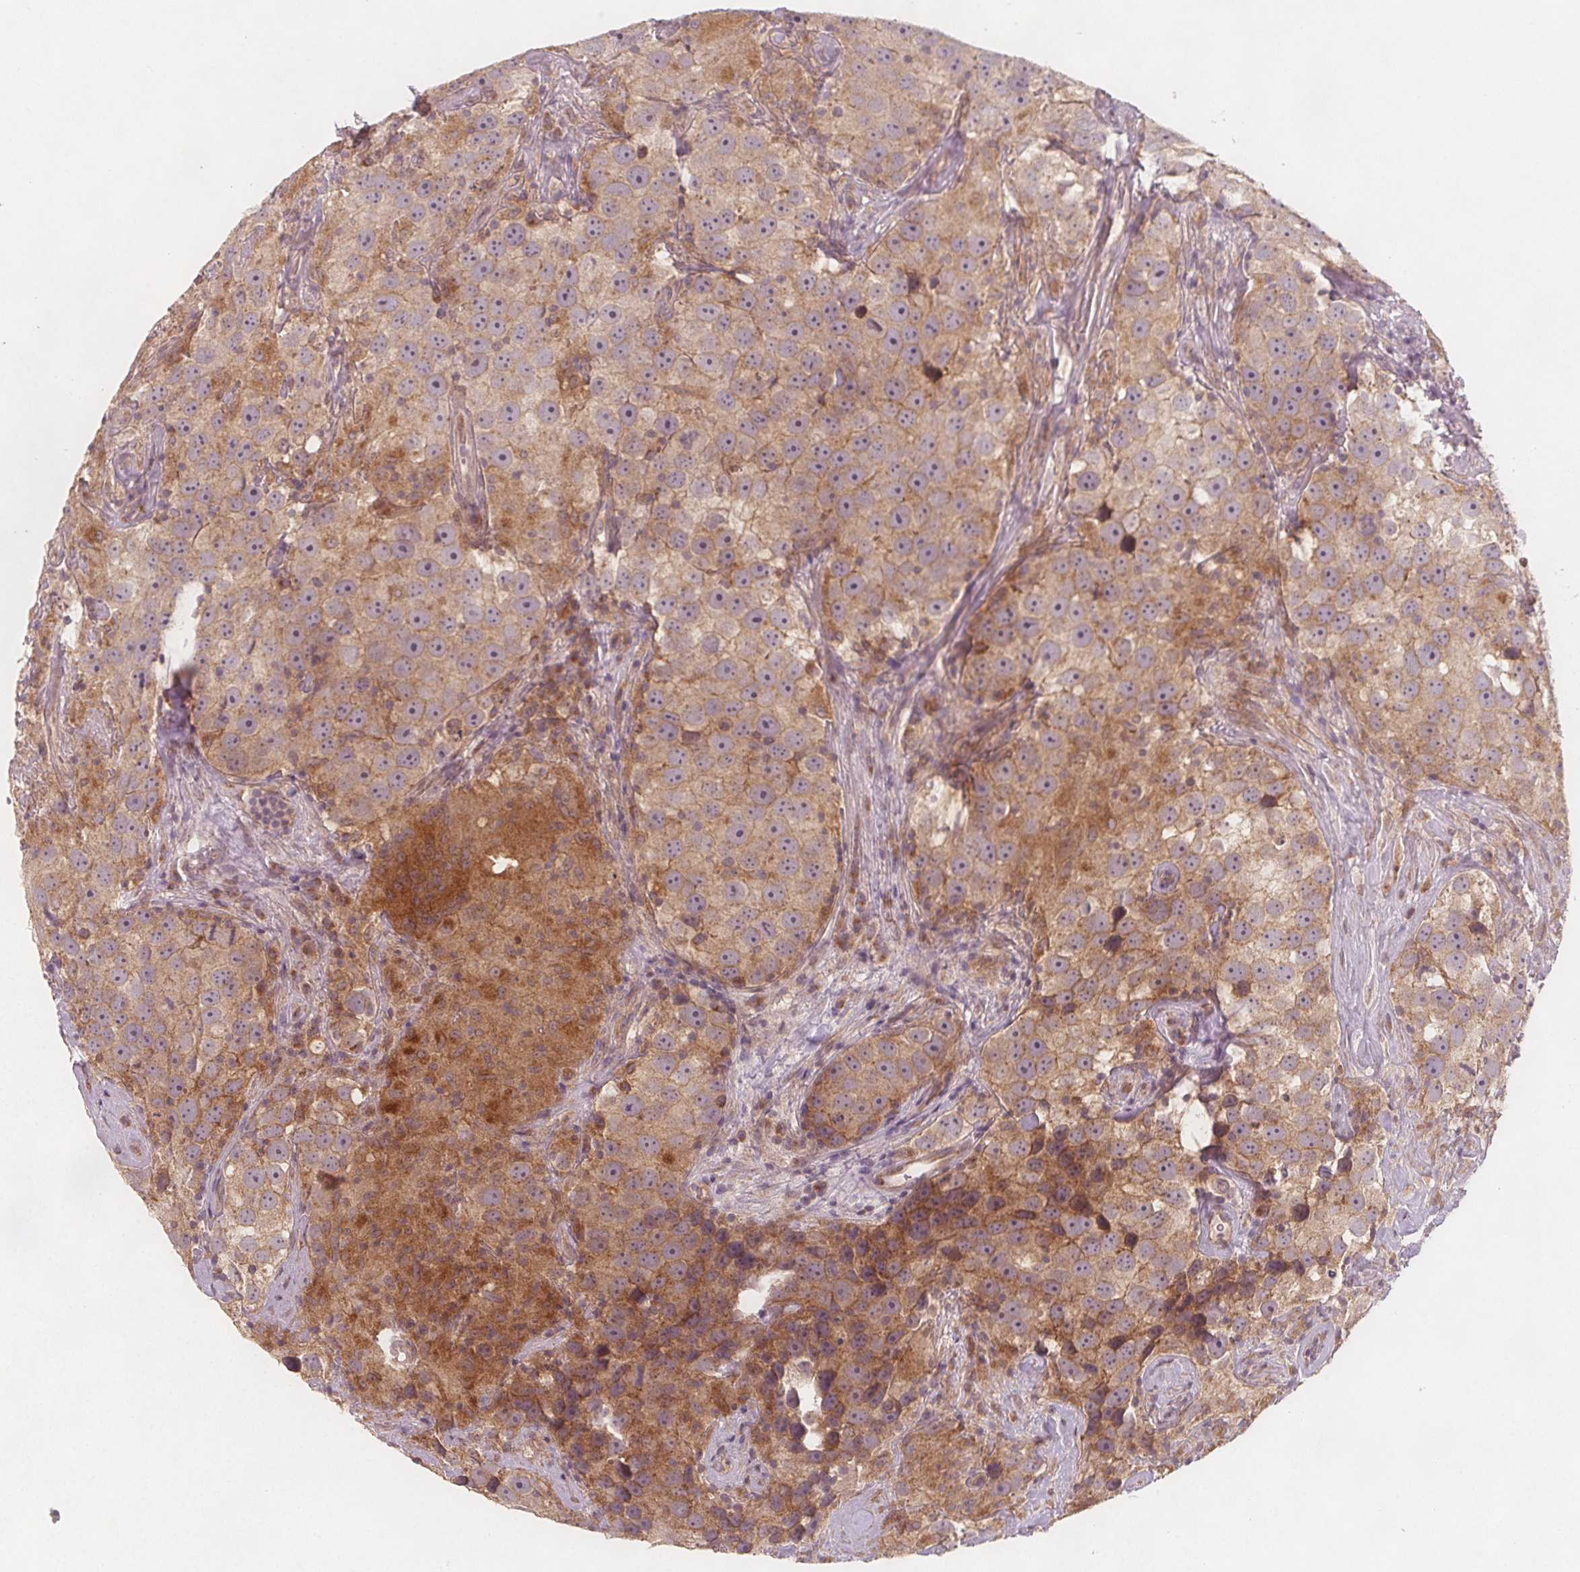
{"staining": {"intensity": "moderate", "quantity": "25%-75%", "location": "cytoplasmic/membranous"}, "tissue": "testis cancer", "cell_type": "Tumor cells", "image_type": "cancer", "snomed": [{"axis": "morphology", "description": "Seminoma, NOS"}, {"axis": "topography", "description": "Testis"}], "caption": "High-power microscopy captured an immunohistochemistry (IHC) micrograph of testis seminoma, revealing moderate cytoplasmic/membranous positivity in about 25%-75% of tumor cells. (DAB (3,3'-diaminobenzidine) IHC with brightfield microscopy, high magnification).", "gene": "NCSTN", "patient": {"sex": "male", "age": 49}}